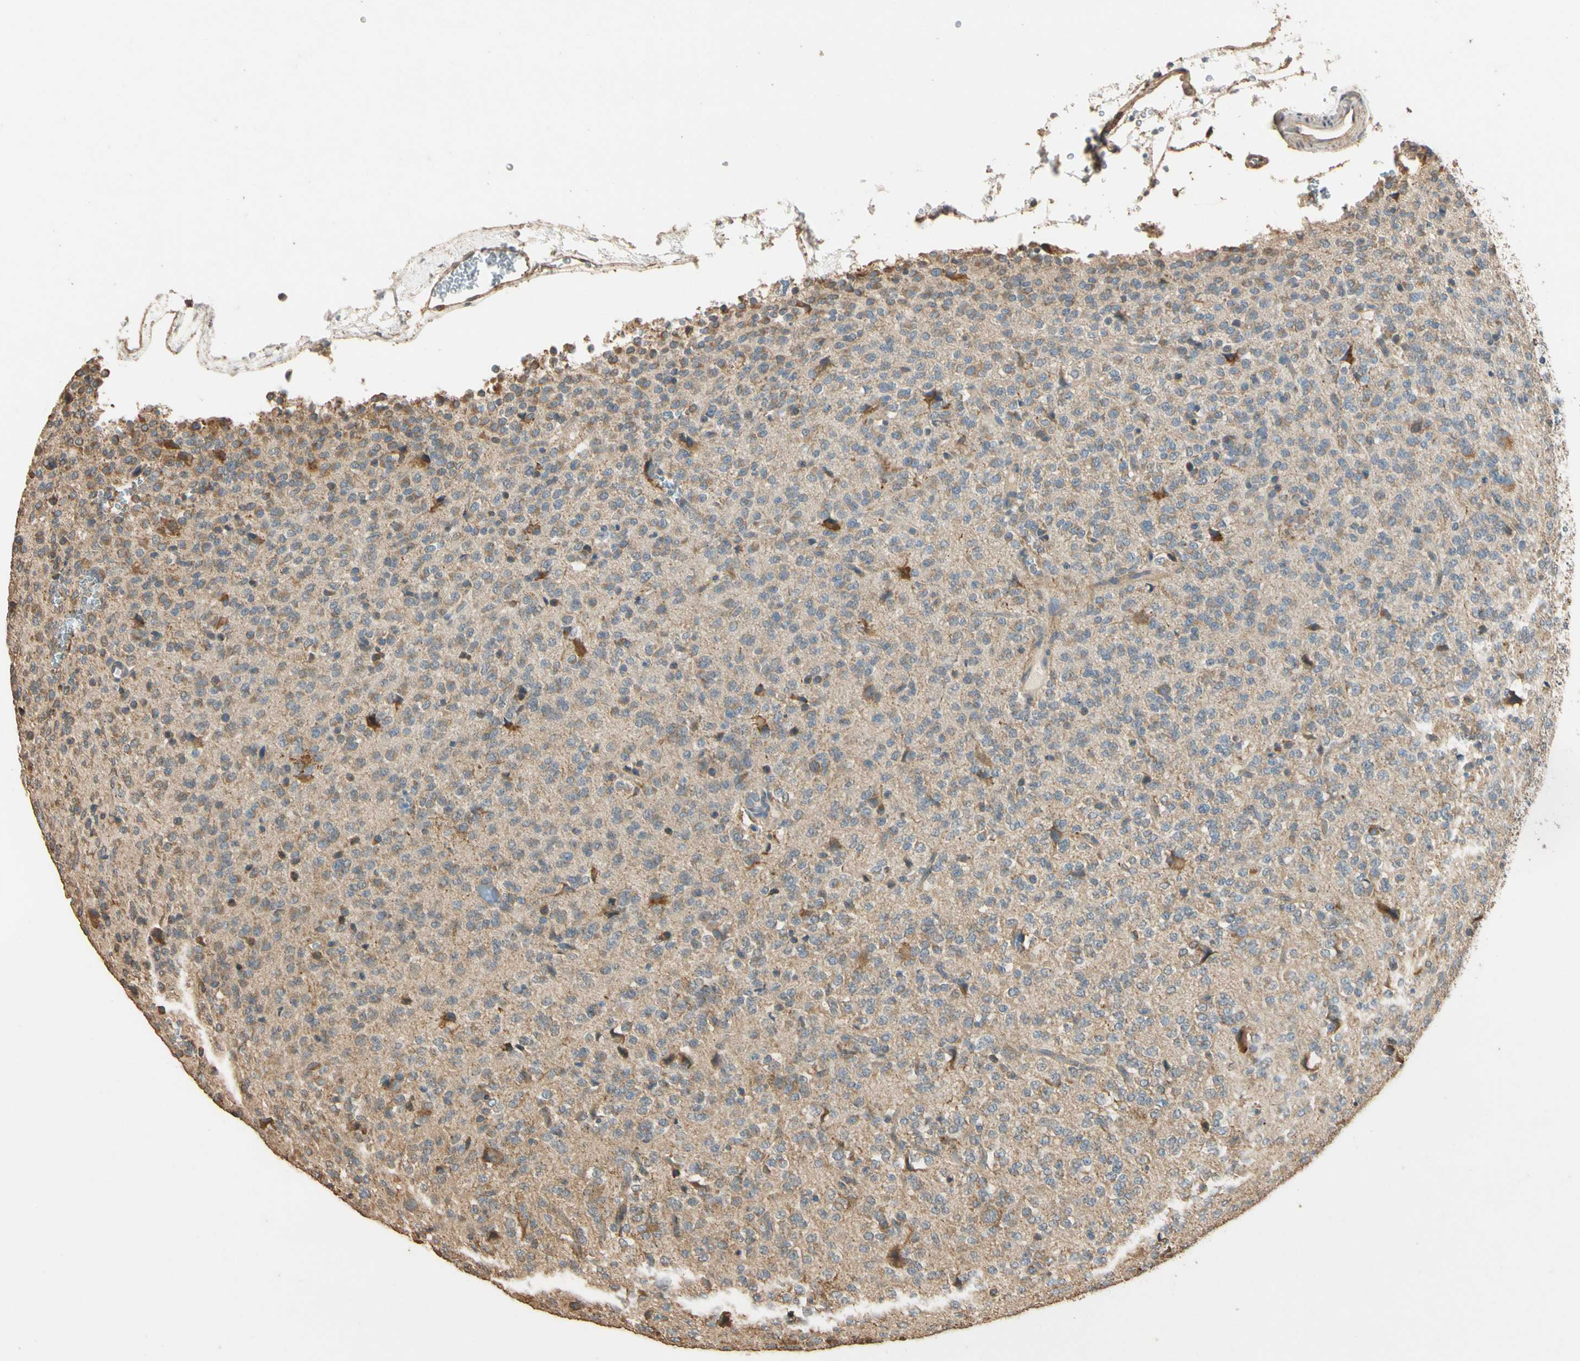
{"staining": {"intensity": "weak", "quantity": "25%-75%", "location": "cytoplasmic/membranous"}, "tissue": "glioma", "cell_type": "Tumor cells", "image_type": "cancer", "snomed": [{"axis": "morphology", "description": "Glioma, malignant, Low grade"}, {"axis": "topography", "description": "Brain"}], "caption": "Brown immunohistochemical staining in human glioma shows weak cytoplasmic/membranous staining in approximately 25%-75% of tumor cells.", "gene": "STX18", "patient": {"sex": "male", "age": 38}}